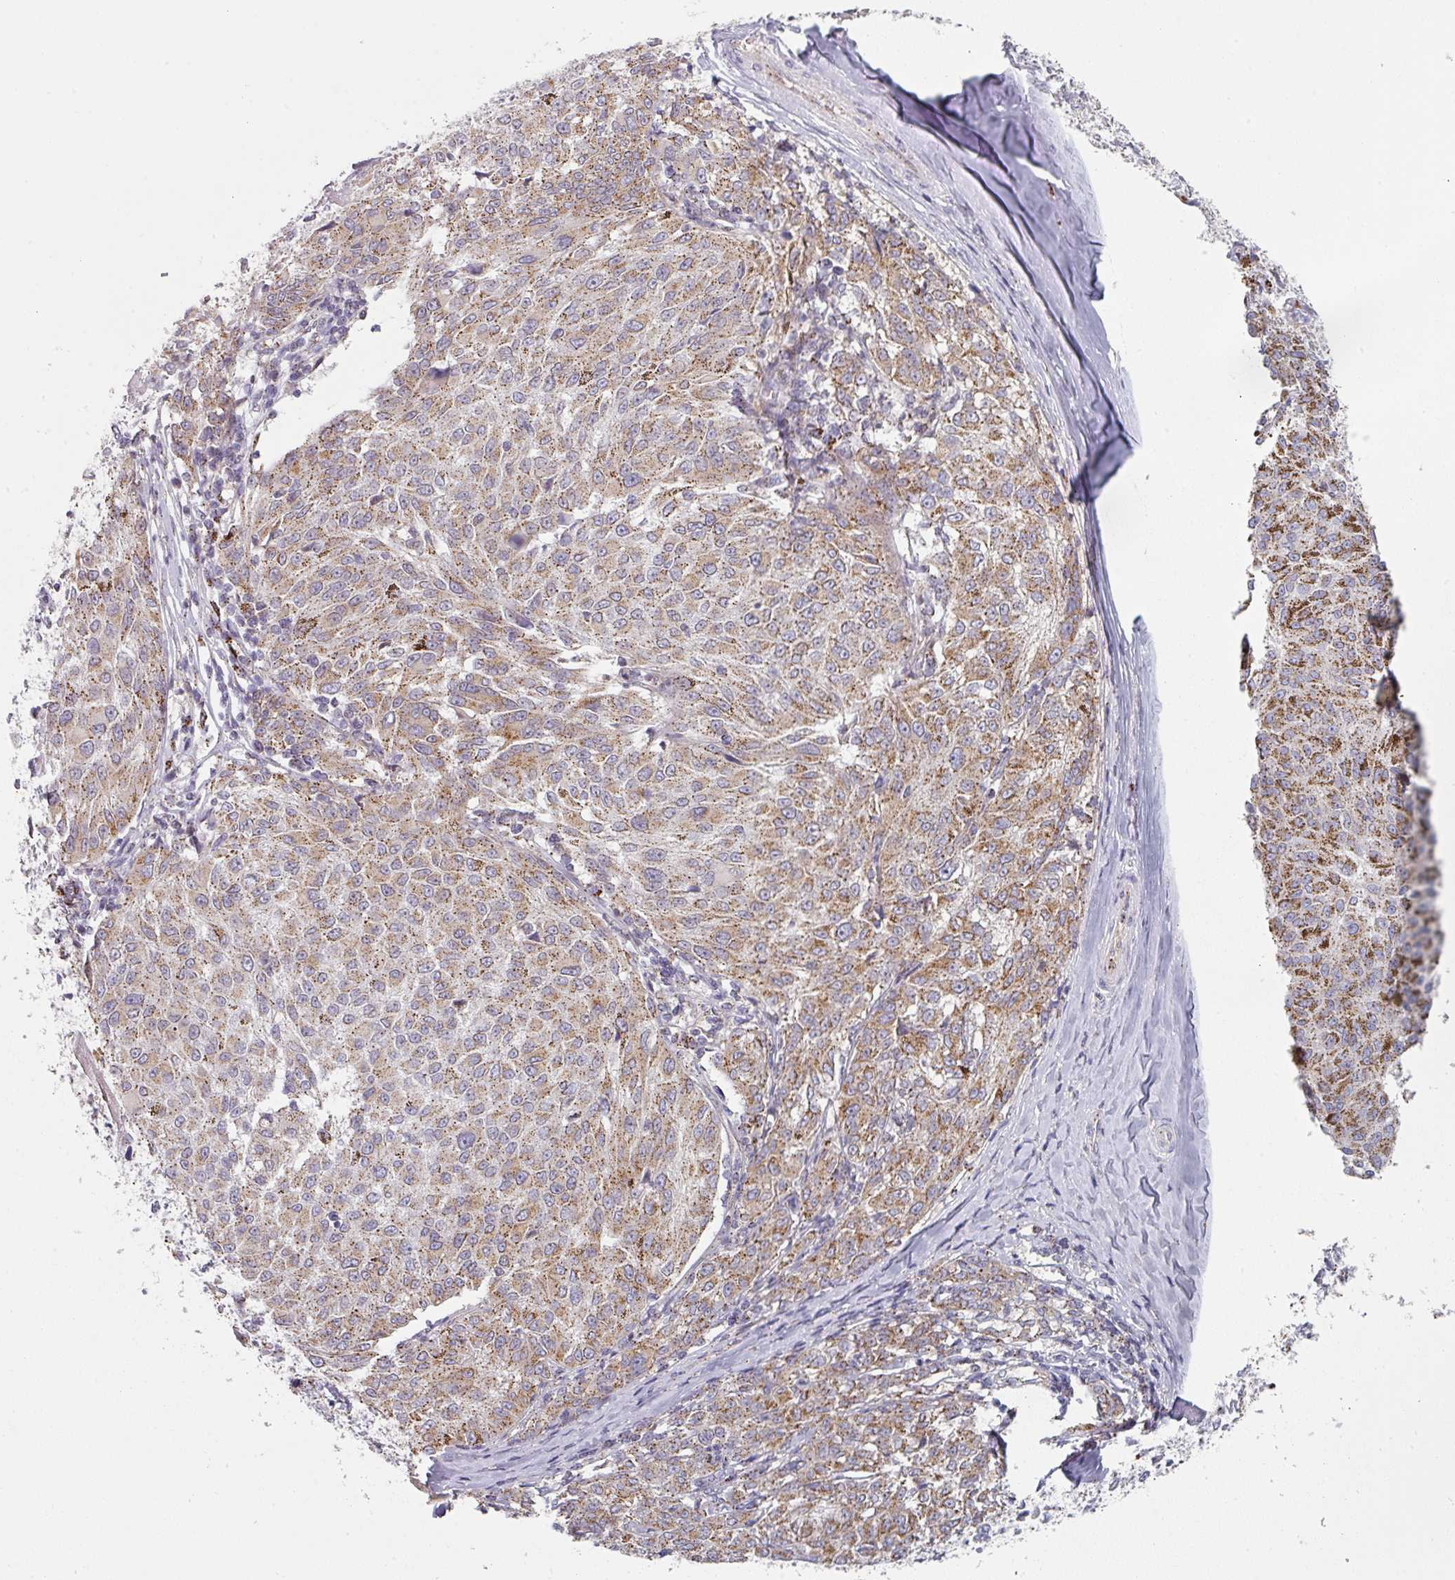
{"staining": {"intensity": "moderate", "quantity": ">75%", "location": "cytoplasmic/membranous"}, "tissue": "melanoma", "cell_type": "Tumor cells", "image_type": "cancer", "snomed": [{"axis": "morphology", "description": "Malignant melanoma, NOS"}, {"axis": "topography", "description": "Skin"}], "caption": "Moderate cytoplasmic/membranous expression for a protein is seen in about >75% of tumor cells of melanoma using immunohistochemistry.", "gene": "CCDC85B", "patient": {"sex": "female", "age": 72}}